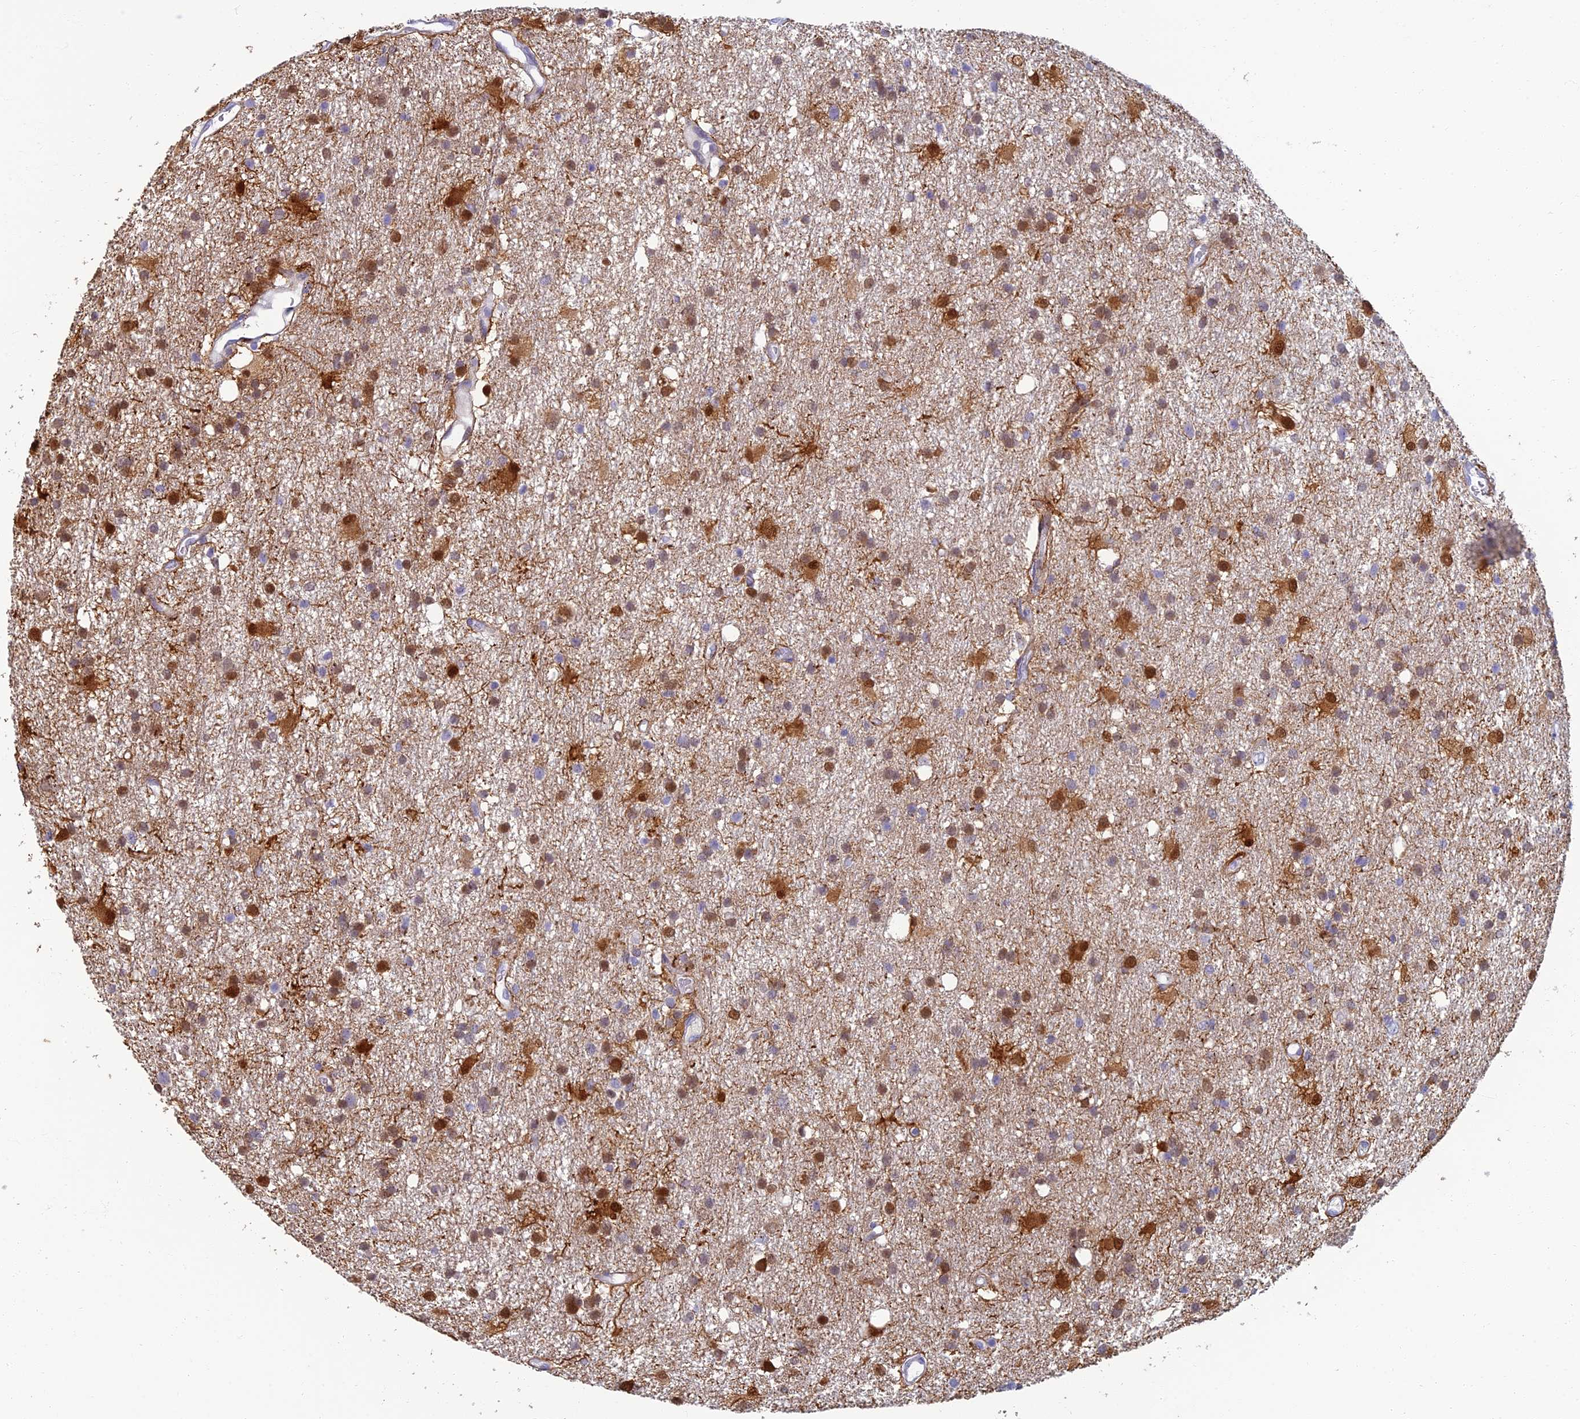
{"staining": {"intensity": "moderate", "quantity": "25%-75%", "location": "cytoplasmic/membranous,nuclear"}, "tissue": "glioma", "cell_type": "Tumor cells", "image_type": "cancer", "snomed": [{"axis": "morphology", "description": "Glioma, malignant, High grade"}, {"axis": "topography", "description": "Brain"}], "caption": "This image shows glioma stained with immunohistochemistry (IHC) to label a protein in brown. The cytoplasmic/membranous and nuclear of tumor cells show moderate positivity for the protein. Nuclei are counter-stained blue.", "gene": "NEURL1", "patient": {"sex": "male", "age": 77}}